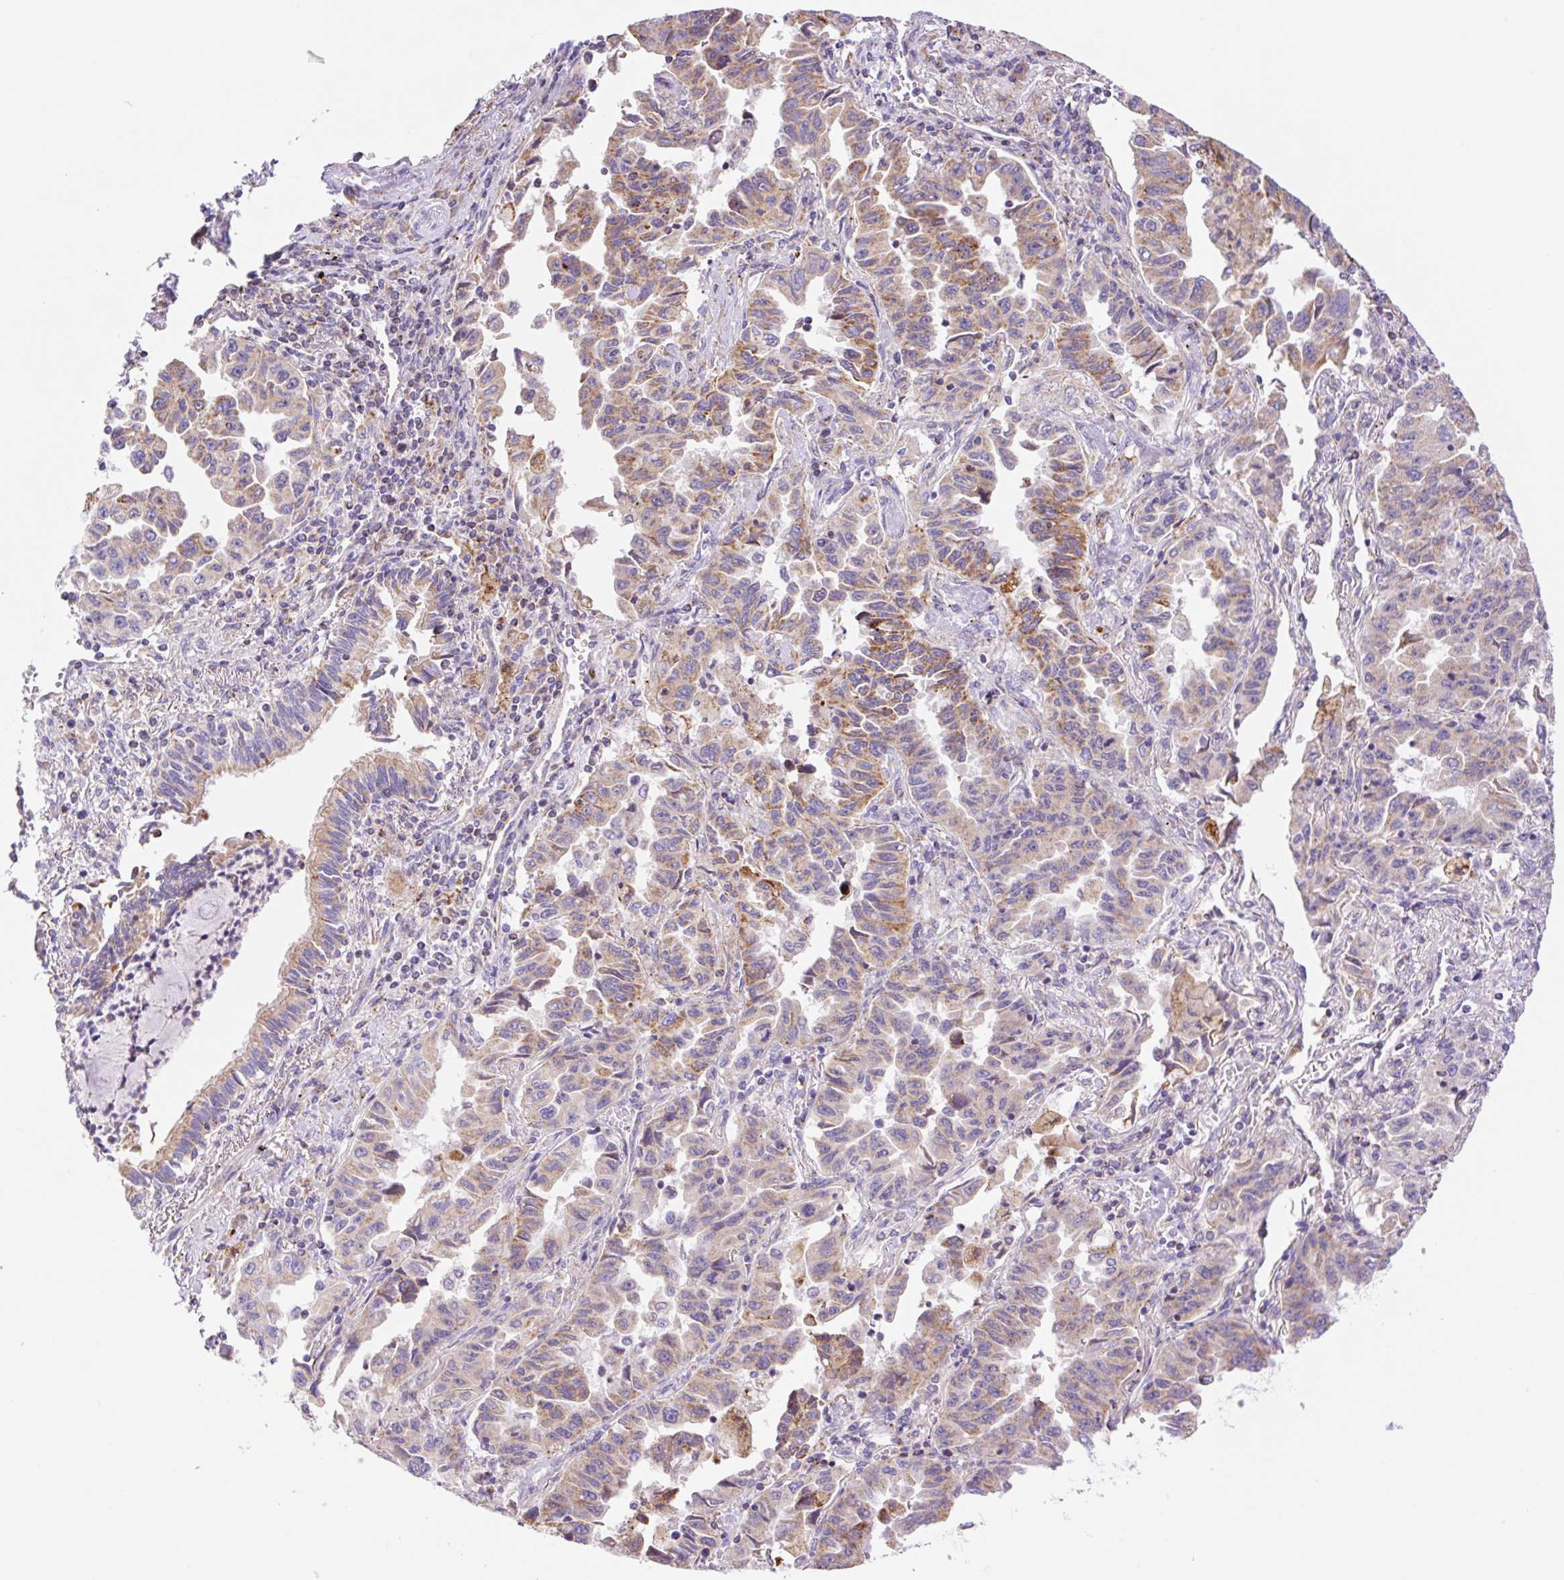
{"staining": {"intensity": "moderate", "quantity": ">75%", "location": "cytoplasmic/membranous"}, "tissue": "lung cancer", "cell_type": "Tumor cells", "image_type": "cancer", "snomed": [{"axis": "morphology", "description": "Adenocarcinoma, NOS"}, {"axis": "topography", "description": "Lung"}], "caption": "This photomicrograph shows lung adenocarcinoma stained with immunohistochemistry to label a protein in brown. The cytoplasmic/membranous of tumor cells show moderate positivity for the protein. Nuclei are counter-stained blue.", "gene": "ETNK2", "patient": {"sex": "female", "age": 51}}